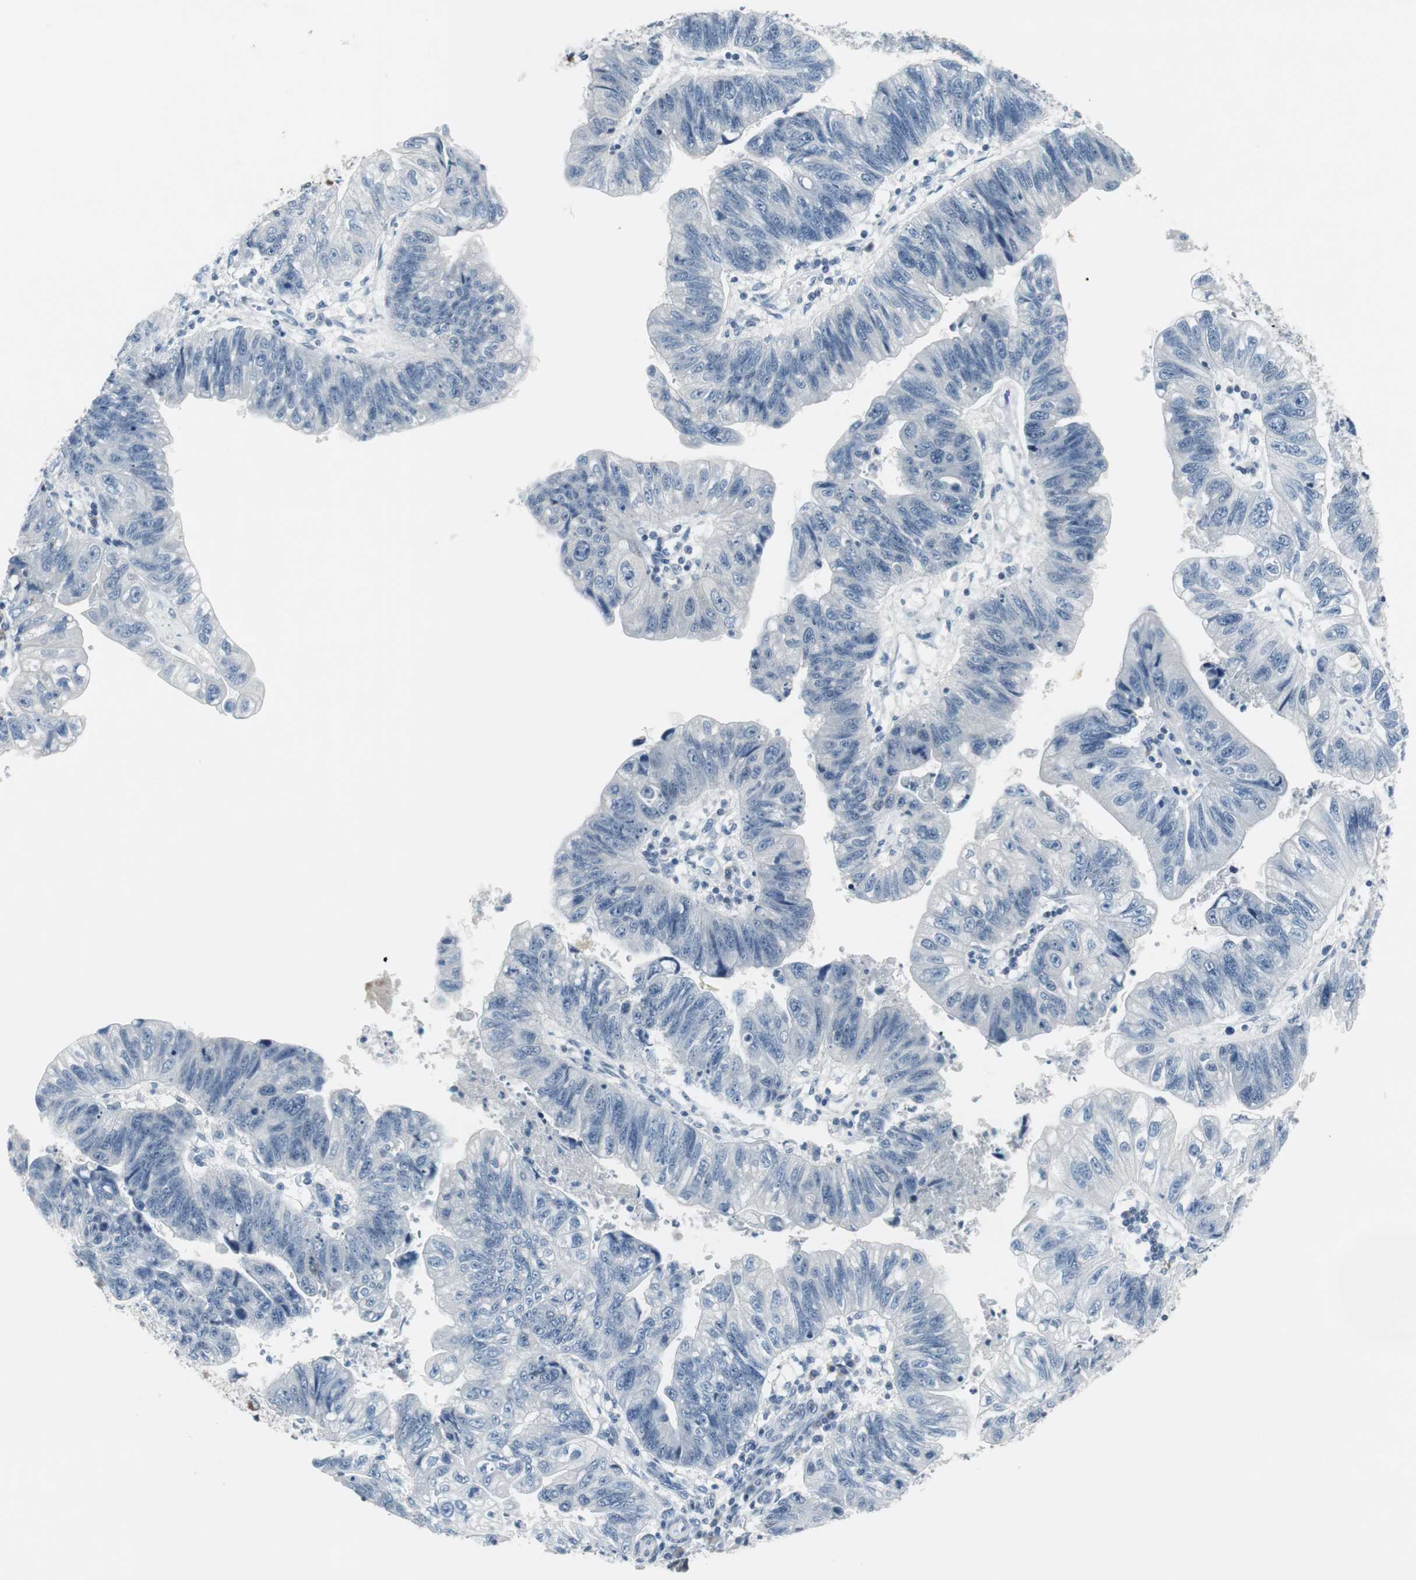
{"staining": {"intensity": "negative", "quantity": "none", "location": "none"}, "tissue": "stomach cancer", "cell_type": "Tumor cells", "image_type": "cancer", "snomed": [{"axis": "morphology", "description": "Adenocarcinoma, NOS"}, {"axis": "topography", "description": "Stomach"}], "caption": "IHC image of neoplastic tissue: stomach cancer (adenocarcinoma) stained with DAB (3,3'-diaminobenzidine) reveals no significant protein staining in tumor cells. (Stains: DAB (3,3'-diaminobenzidine) immunohistochemistry (IHC) with hematoxylin counter stain, Microscopy: brightfield microscopy at high magnification).", "gene": "ELK1", "patient": {"sex": "male", "age": 59}}